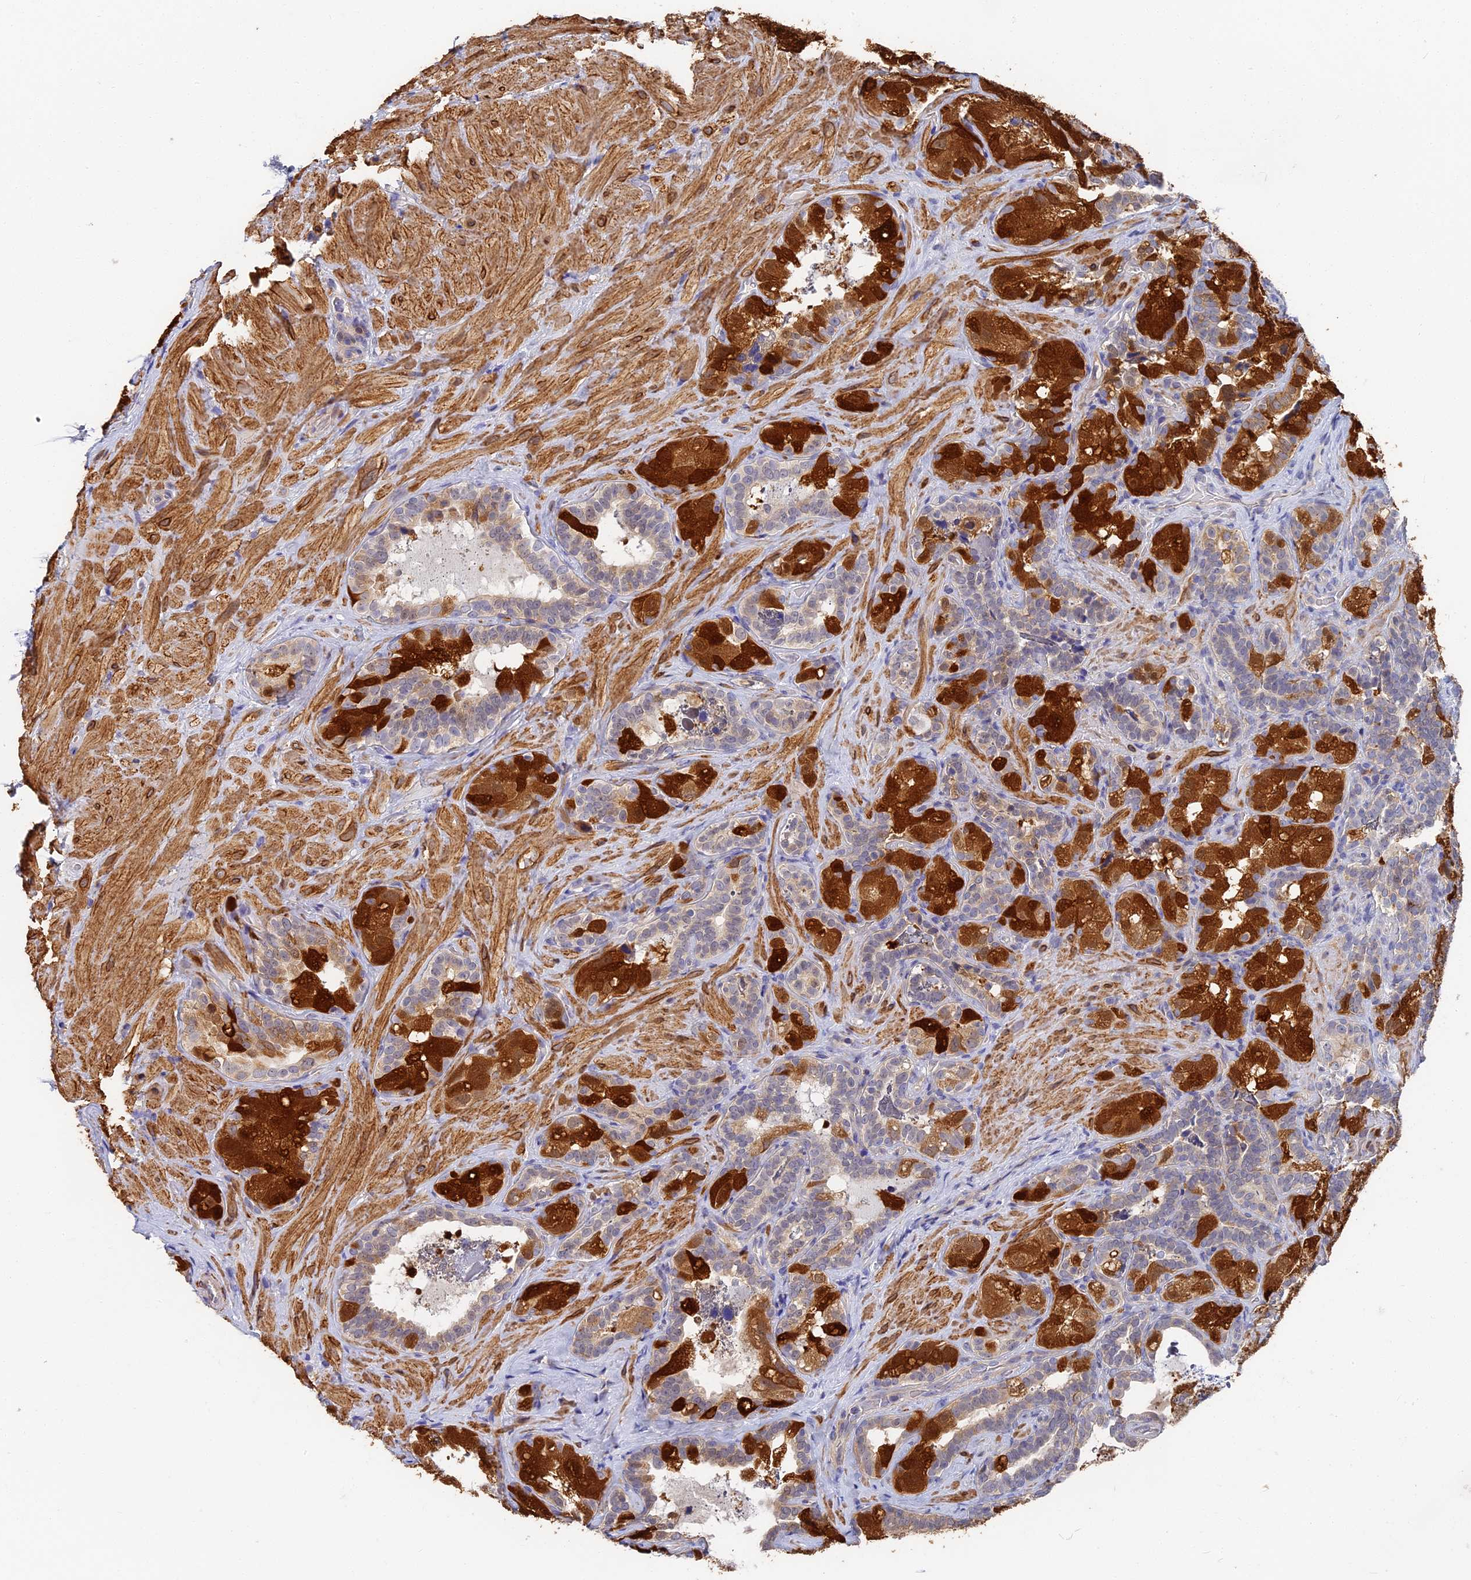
{"staining": {"intensity": "strong", "quantity": "25%-75%", "location": "cytoplasmic/membranous,nuclear"}, "tissue": "seminal vesicle", "cell_type": "Glandular cells", "image_type": "normal", "snomed": [{"axis": "morphology", "description": "Normal tissue, NOS"}, {"axis": "topography", "description": "Seminal veicle"}, {"axis": "topography", "description": "Peripheral nerve tissue"}], "caption": "Brown immunohistochemical staining in normal human seminal vesicle demonstrates strong cytoplasmic/membranous,nuclear staining in approximately 25%-75% of glandular cells.", "gene": "CCDC113", "patient": {"sex": "male", "age": 67}}